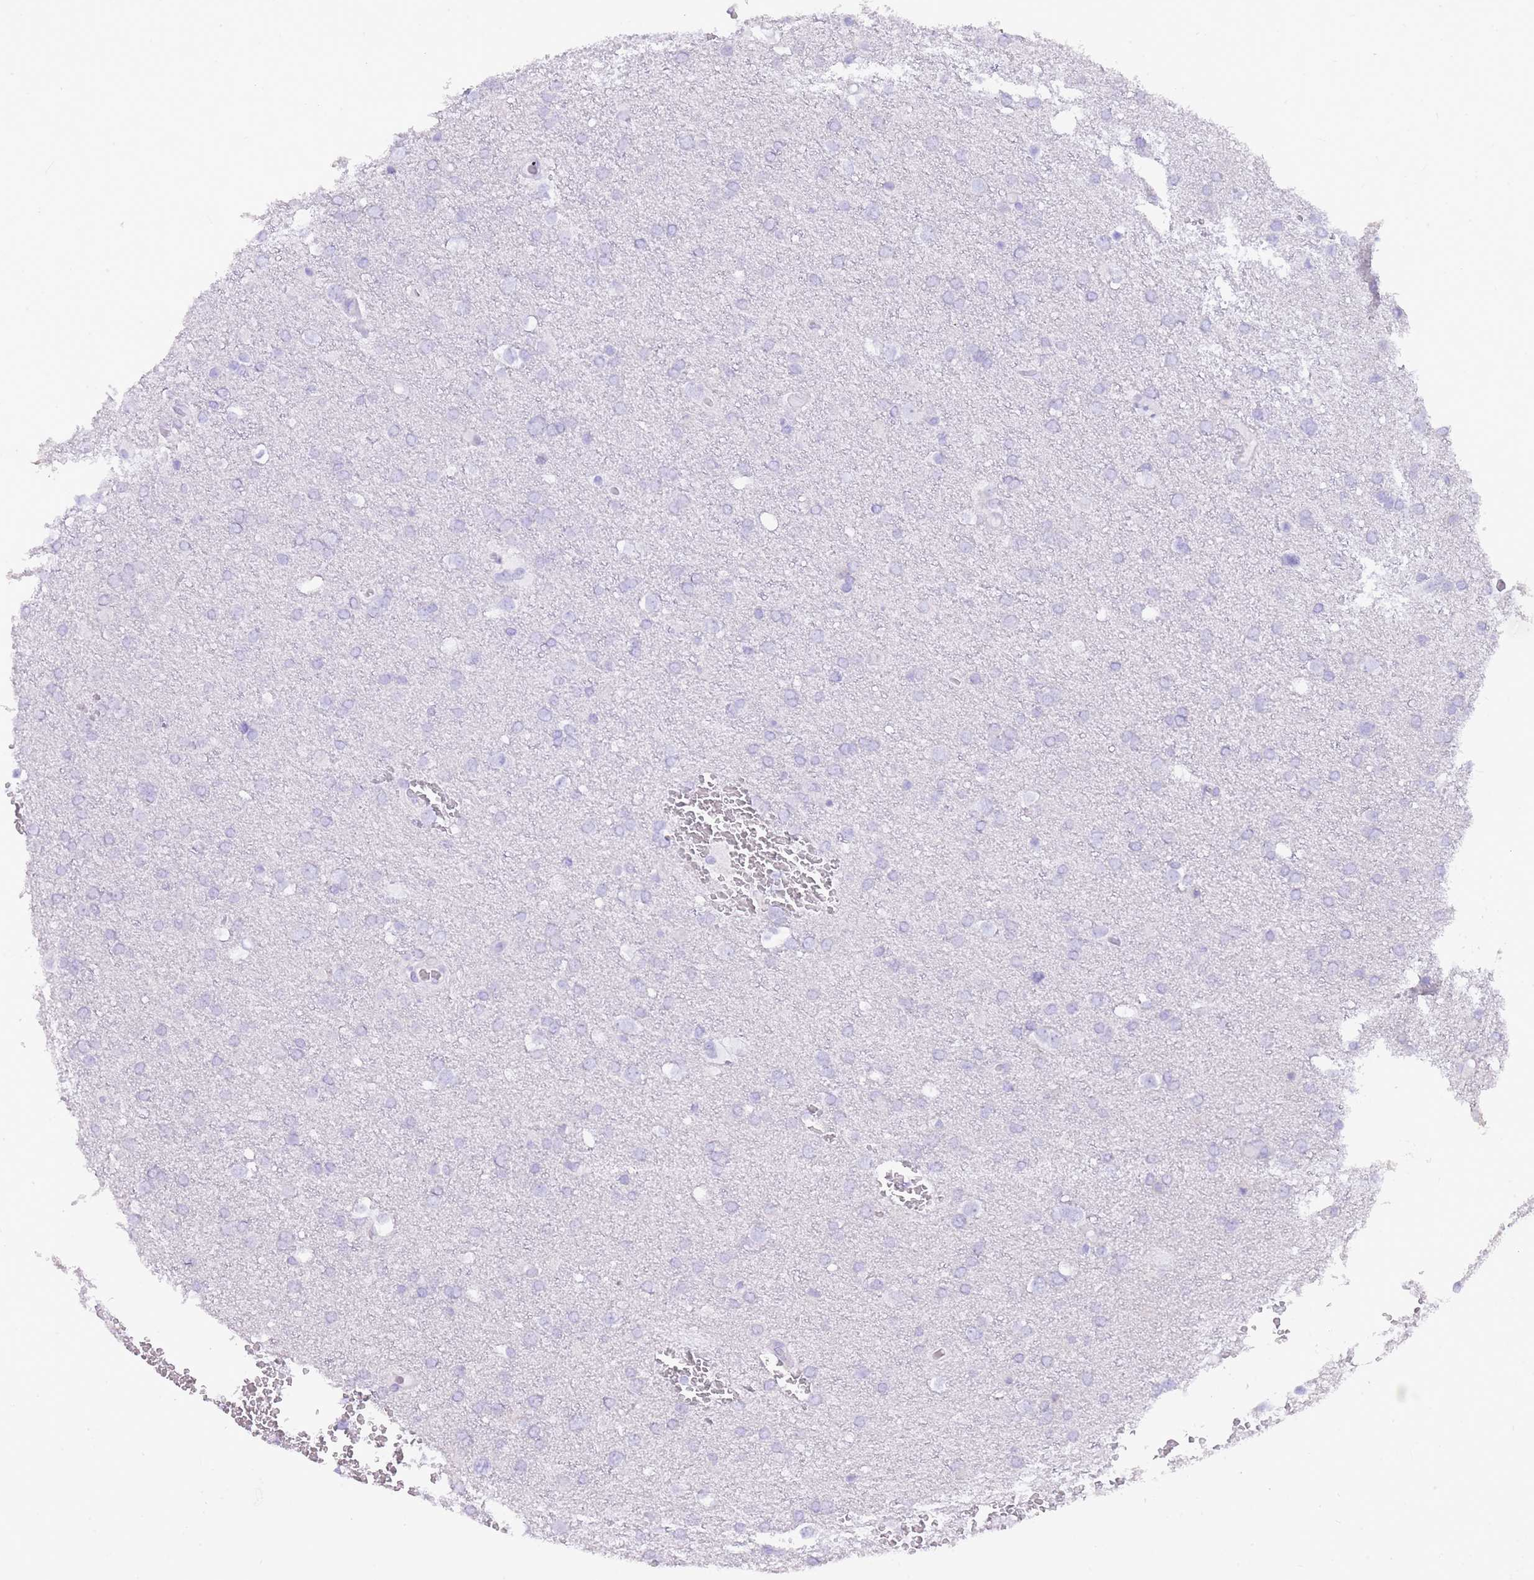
{"staining": {"intensity": "negative", "quantity": "none", "location": "none"}, "tissue": "glioma", "cell_type": "Tumor cells", "image_type": "cancer", "snomed": [{"axis": "morphology", "description": "Glioma, malignant, Low grade"}, {"axis": "topography", "description": "Brain"}], "caption": "Immunohistochemistry (IHC) image of glioma stained for a protein (brown), which shows no expression in tumor cells.", "gene": "TOPAZ1", "patient": {"sex": "female", "age": 32}}